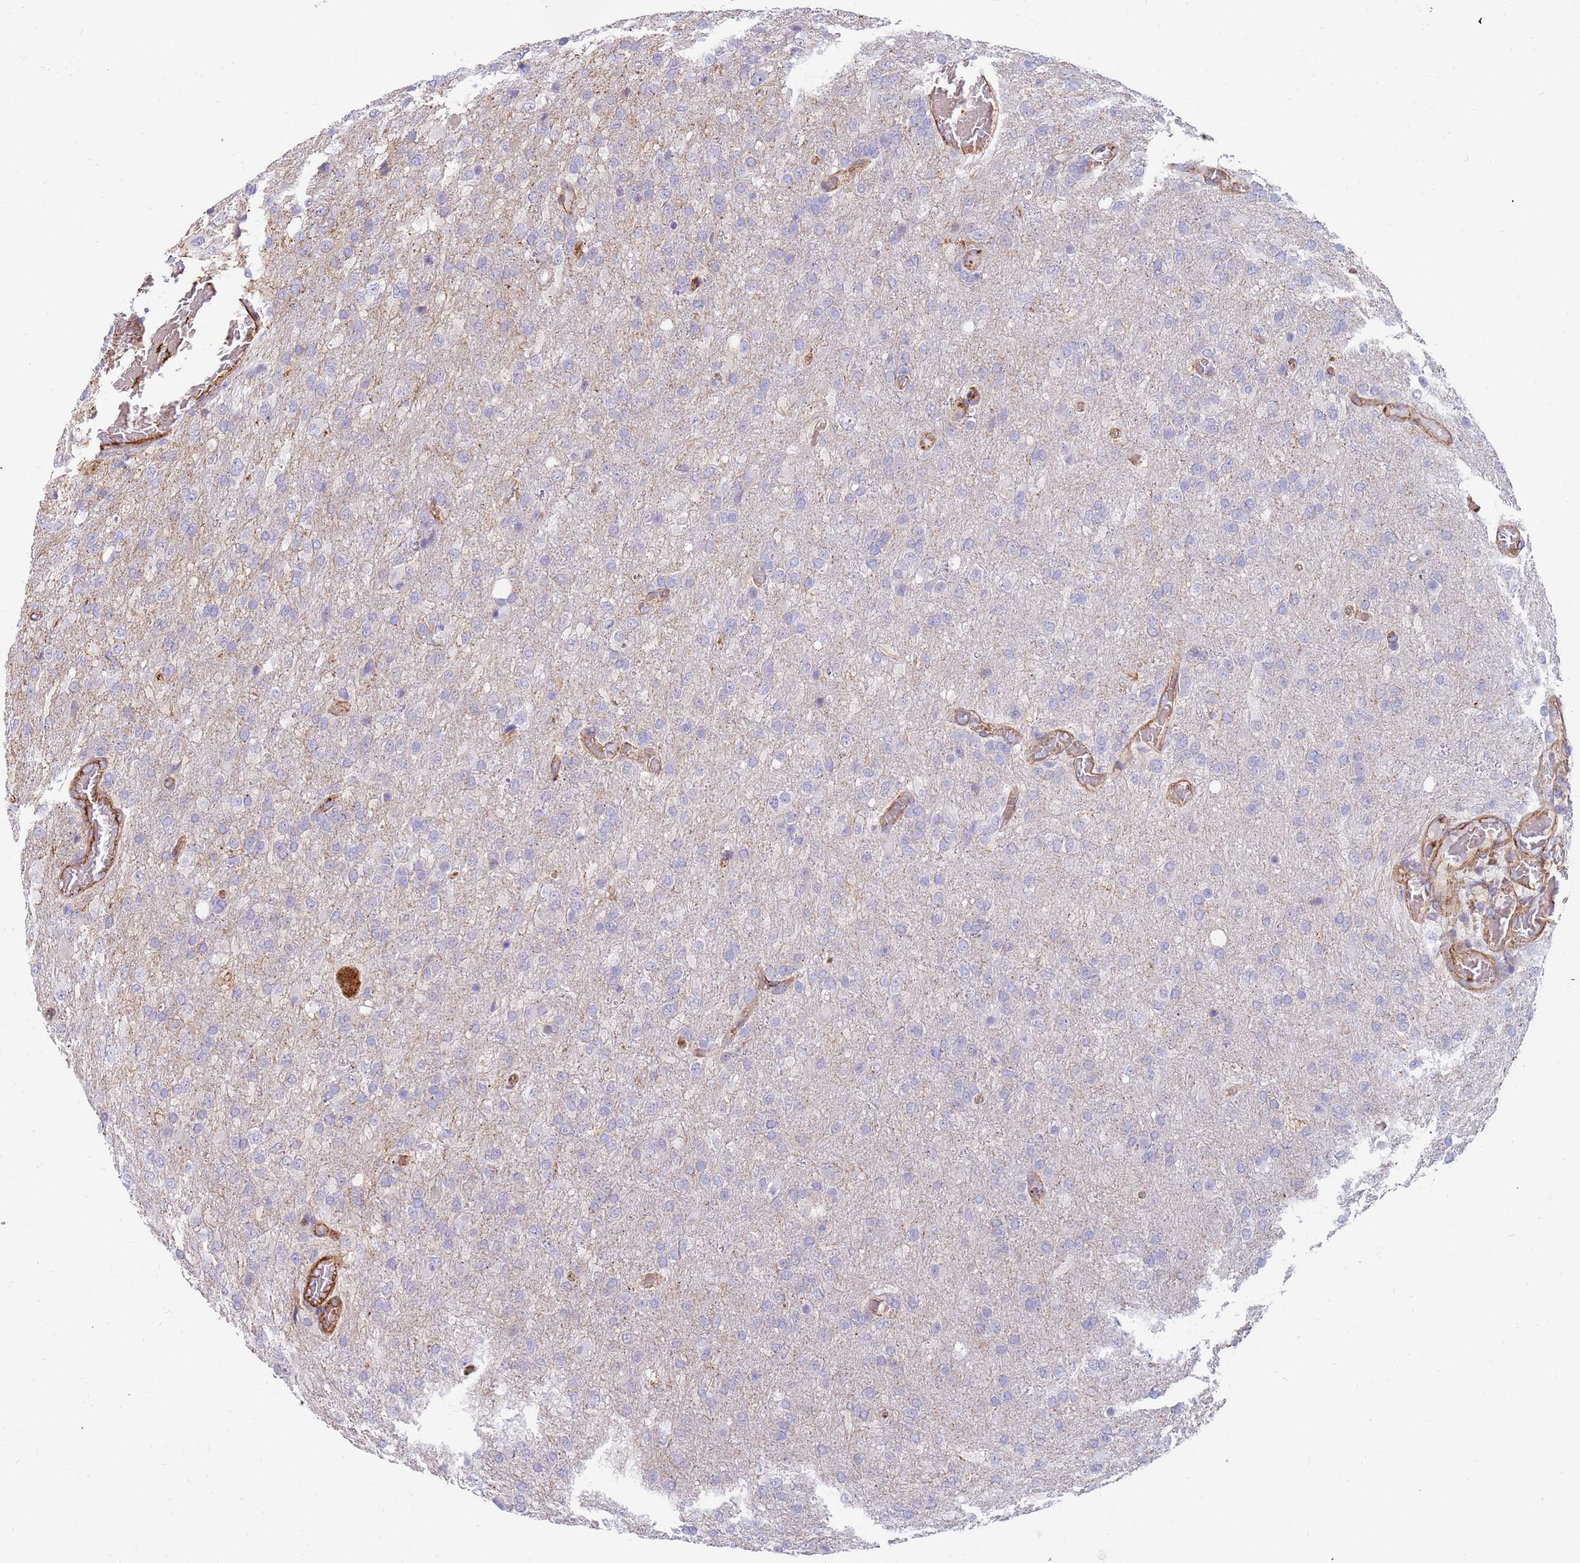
{"staining": {"intensity": "negative", "quantity": "none", "location": "none"}, "tissue": "glioma", "cell_type": "Tumor cells", "image_type": "cancer", "snomed": [{"axis": "morphology", "description": "Glioma, malignant, High grade"}, {"axis": "topography", "description": "Brain"}], "caption": "Human malignant glioma (high-grade) stained for a protein using immunohistochemistry displays no staining in tumor cells.", "gene": "GFRAL", "patient": {"sex": "female", "age": 74}}